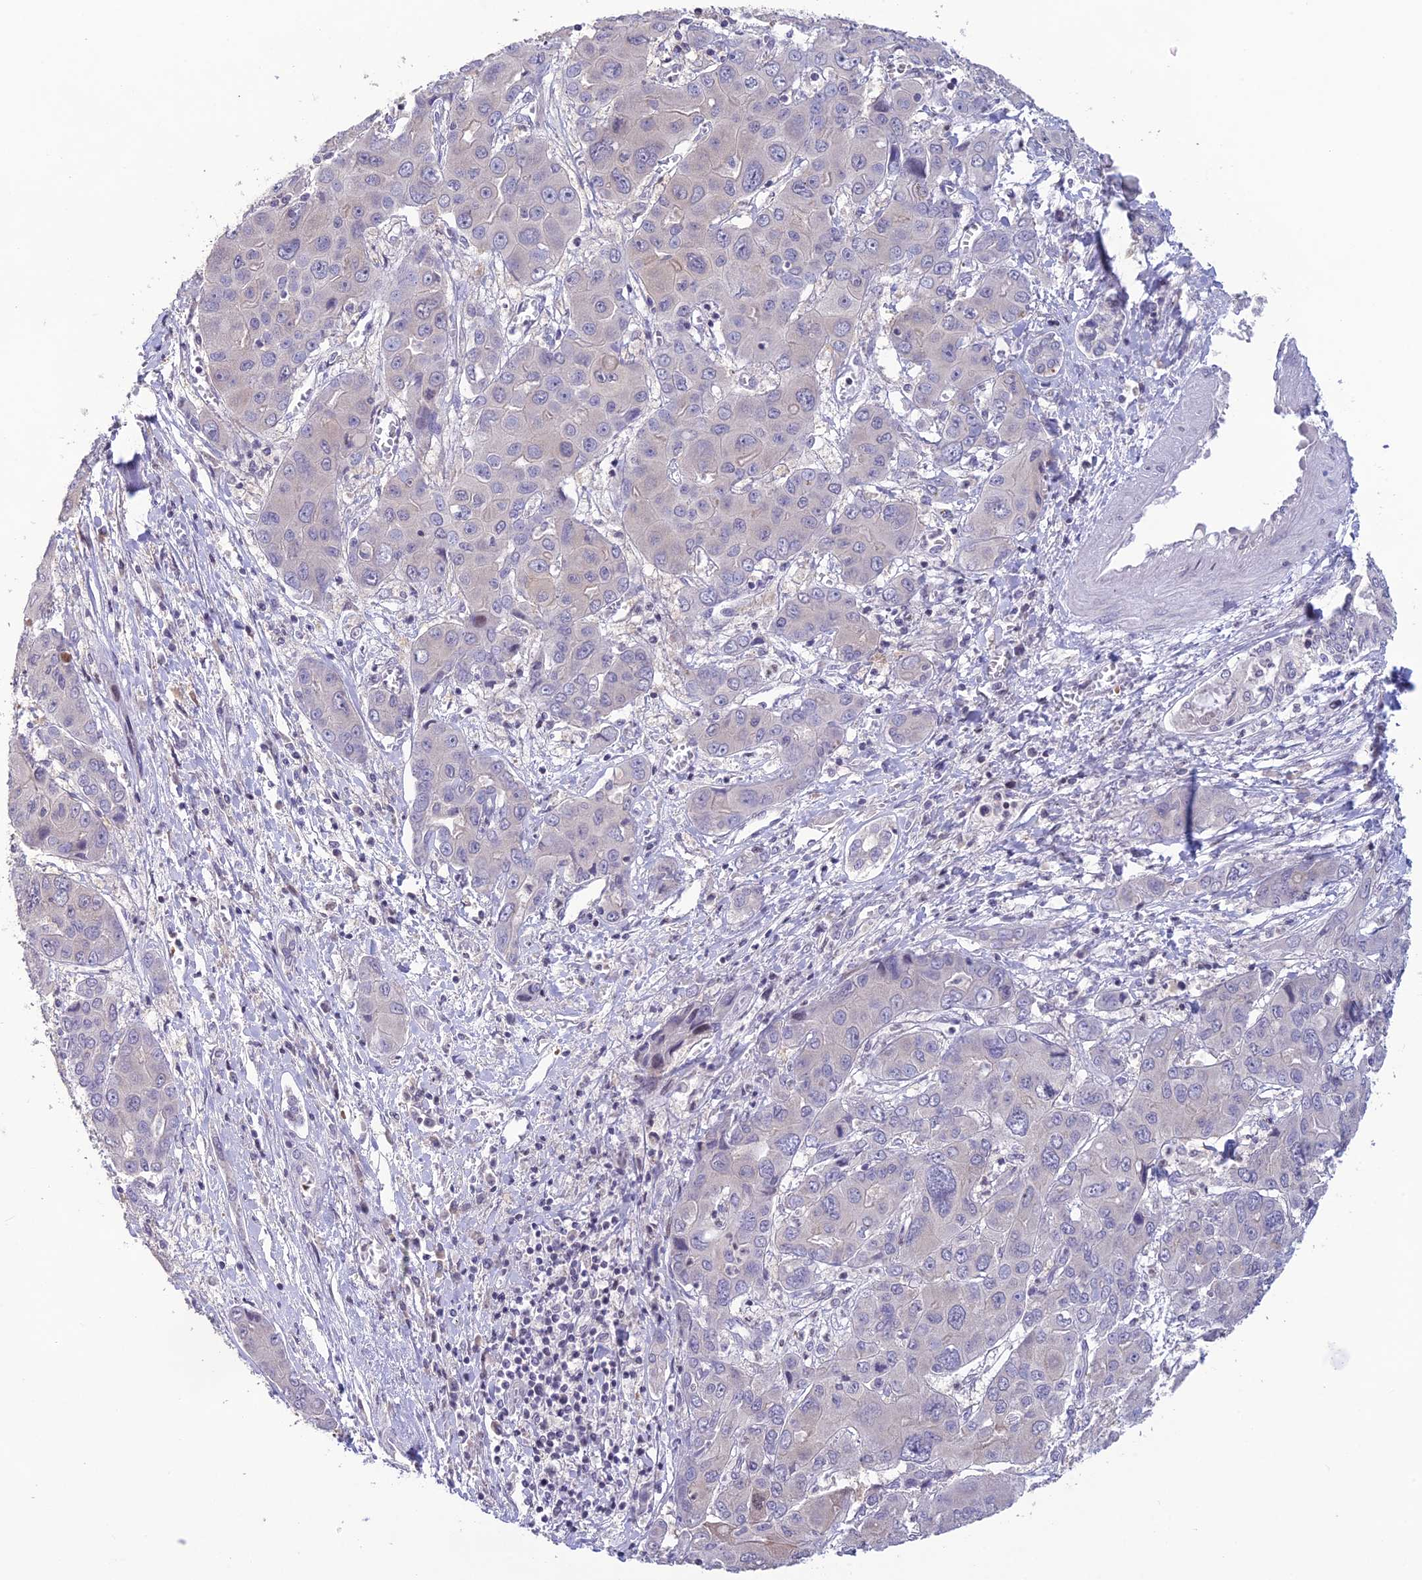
{"staining": {"intensity": "negative", "quantity": "none", "location": "none"}, "tissue": "liver cancer", "cell_type": "Tumor cells", "image_type": "cancer", "snomed": [{"axis": "morphology", "description": "Cholangiocarcinoma"}, {"axis": "topography", "description": "Liver"}], "caption": "This is an immunohistochemistry histopathology image of liver cancer. There is no positivity in tumor cells.", "gene": "TMEM134", "patient": {"sex": "male", "age": 67}}